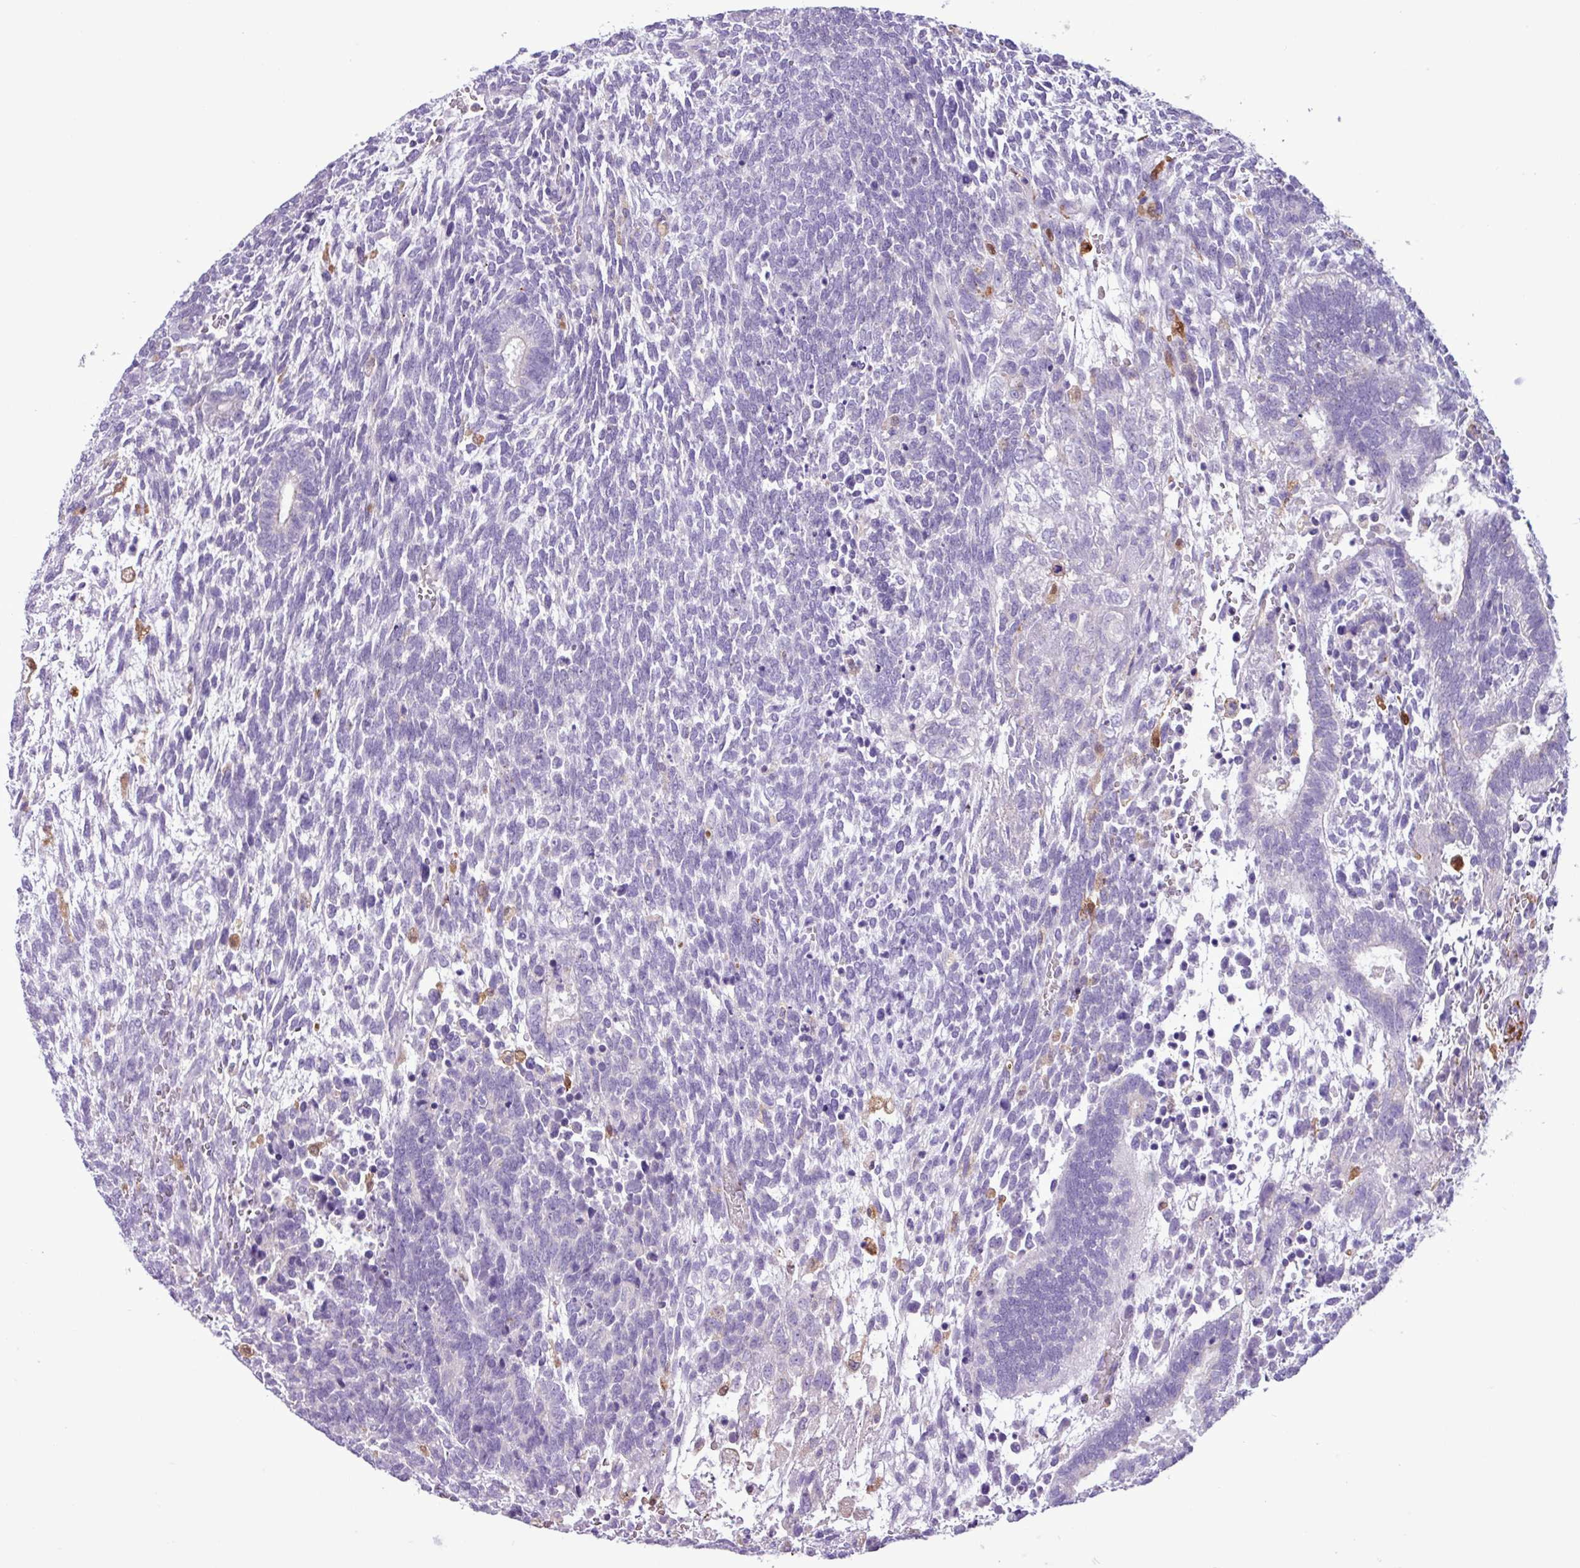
{"staining": {"intensity": "negative", "quantity": "none", "location": "none"}, "tissue": "testis cancer", "cell_type": "Tumor cells", "image_type": "cancer", "snomed": [{"axis": "morphology", "description": "Carcinoma, Embryonal, NOS"}, {"axis": "topography", "description": "Testis"}], "caption": "A micrograph of testis embryonal carcinoma stained for a protein exhibits no brown staining in tumor cells. (Brightfield microscopy of DAB (3,3'-diaminobenzidine) IHC at high magnification).", "gene": "TMEM200C", "patient": {"sex": "male", "age": 23}}